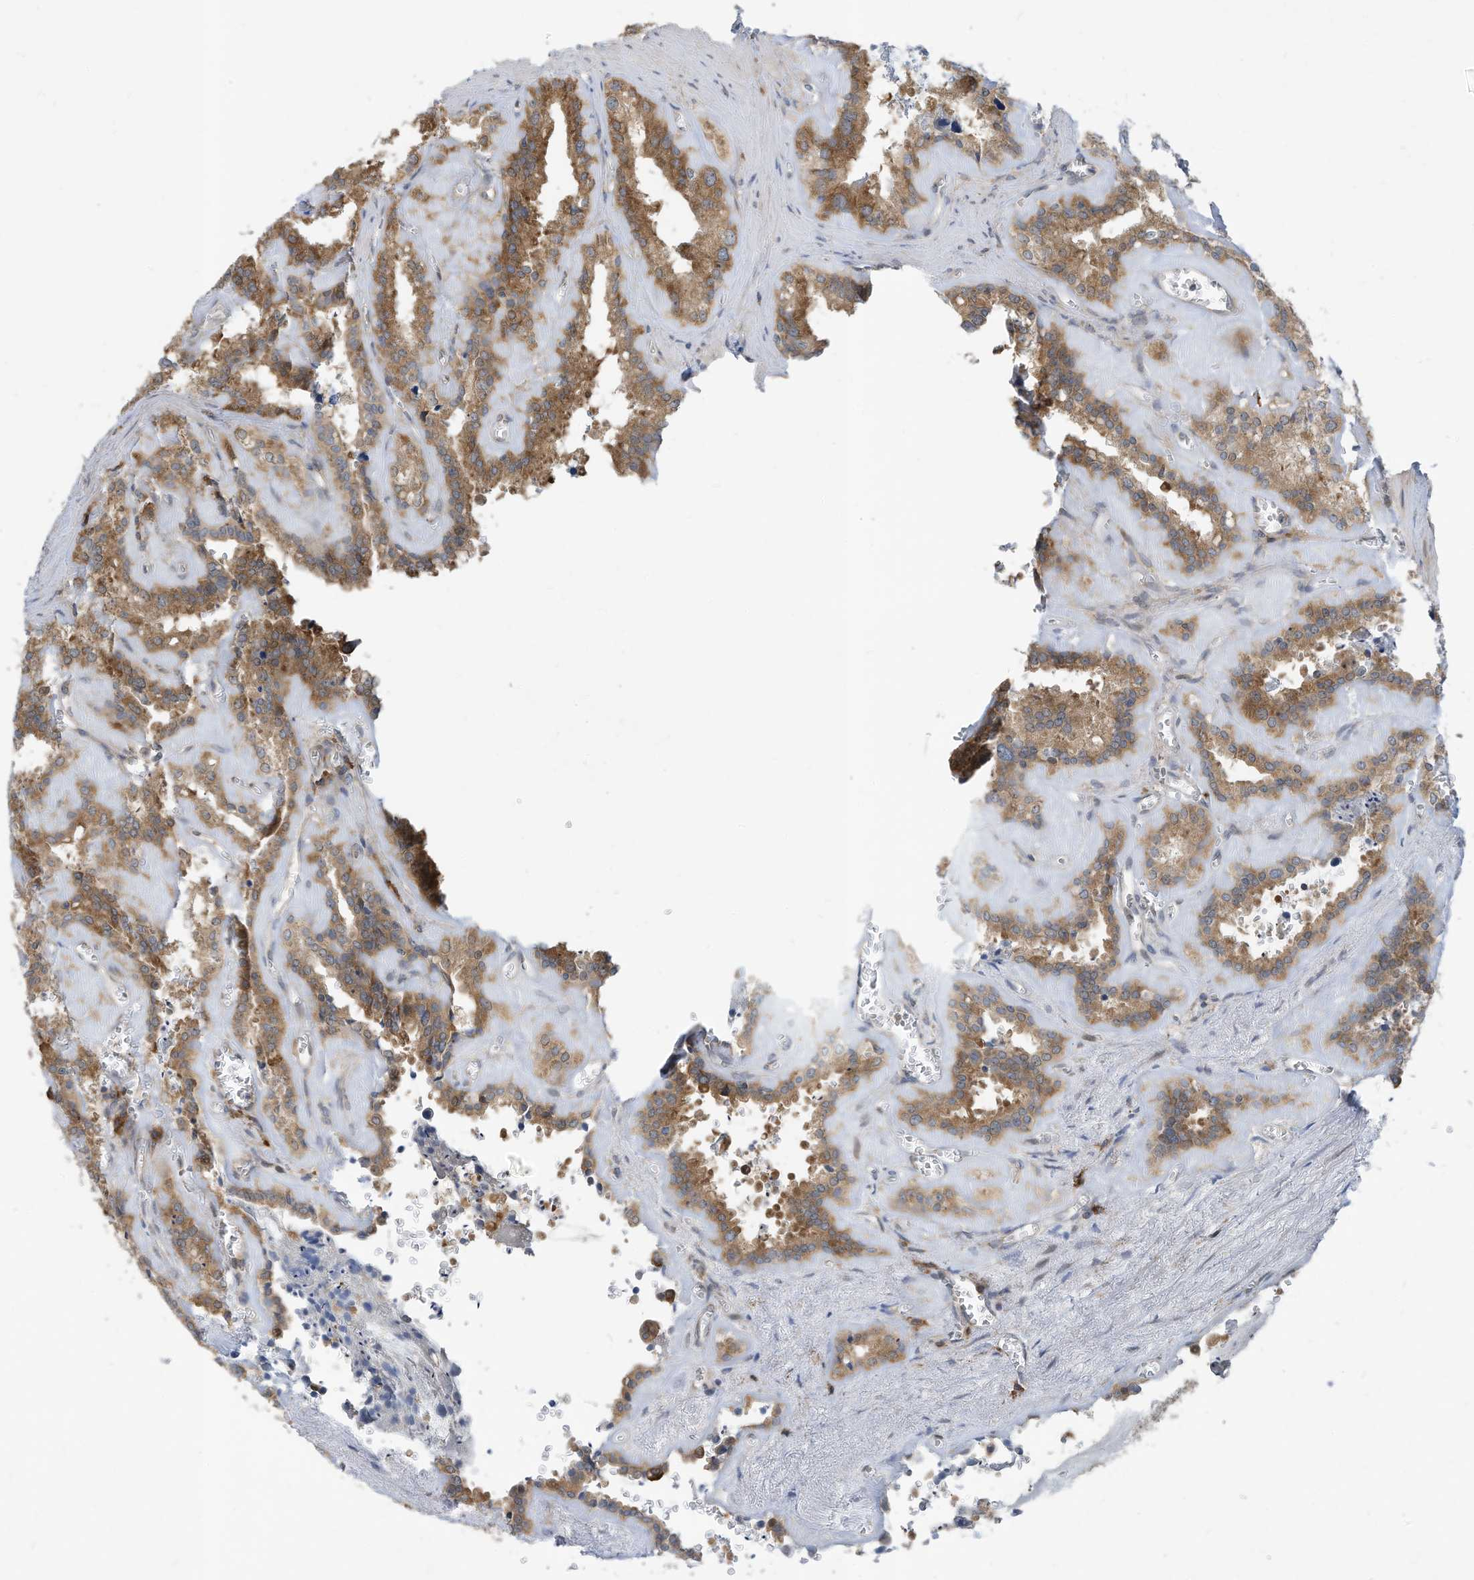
{"staining": {"intensity": "moderate", "quantity": ">75%", "location": "cytoplasmic/membranous"}, "tissue": "seminal vesicle", "cell_type": "Glandular cells", "image_type": "normal", "snomed": [{"axis": "morphology", "description": "Normal tissue, NOS"}, {"axis": "topography", "description": "Prostate"}, {"axis": "topography", "description": "Seminal veicle"}], "caption": "The photomicrograph exhibits immunohistochemical staining of normal seminal vesicle. There is moderate cytoplasmic/membranous expression is identified in about >75% of glandular cells.", "gene": "USE1", "patient": {"sex": "male", "age": 59}}